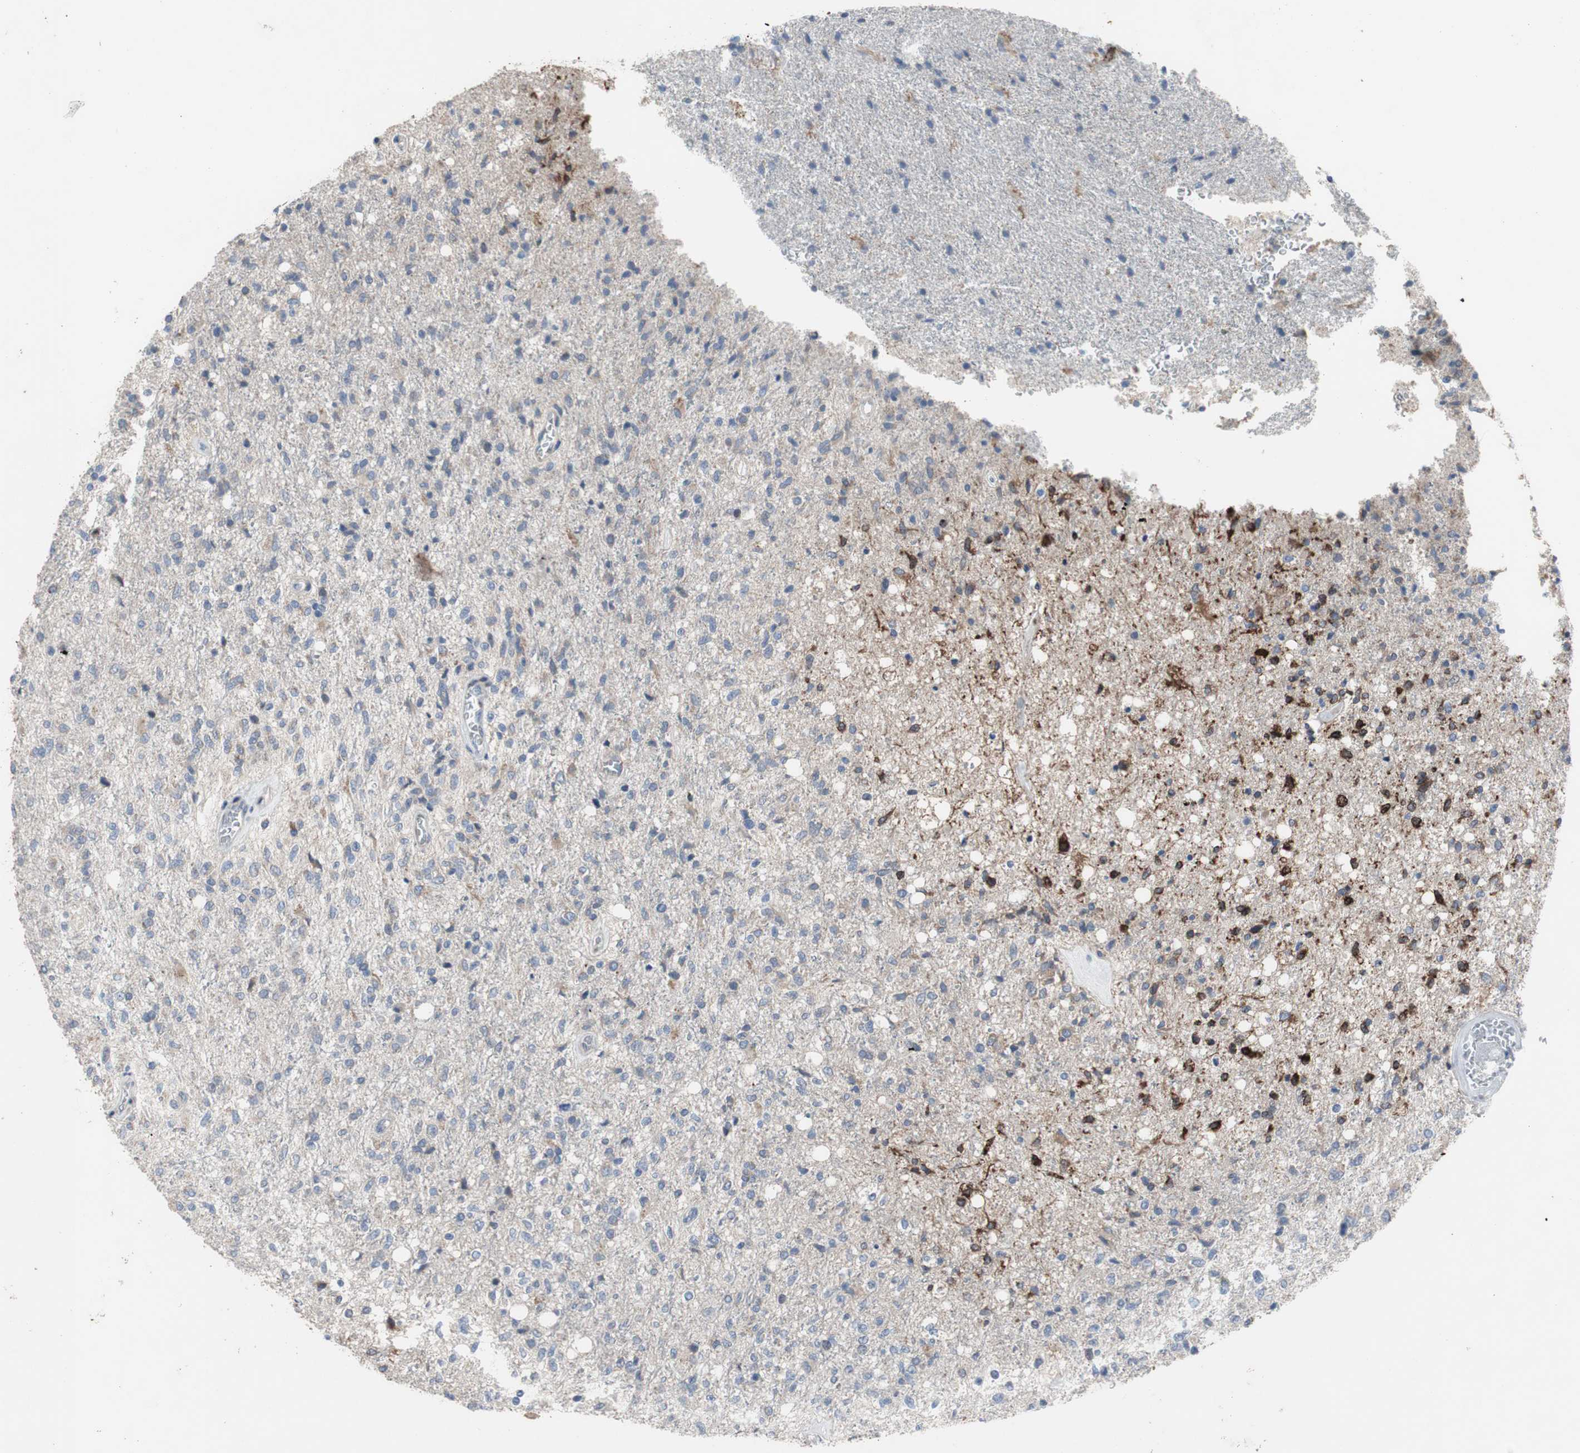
{"staining": {"intensity": "negative", "quantity": "none", "location": "none"}, "tissue": "glioma", "cell_type": "Tumor cells", "image_type": "cancer", "snomed": [{"axis": "morphology", "description": "Normal tissue, NOS"}, {"axis": "morphology", "description": "Glioma, malignant, High grade"}, {"axis": "topography", "description": "Cerebral cortex"}], "caption": "Protein analysis of glioma exhibits no significant staining in tumor cells.", "gene": "TTC14", "patient": {"sex": "male", "age": 77}}